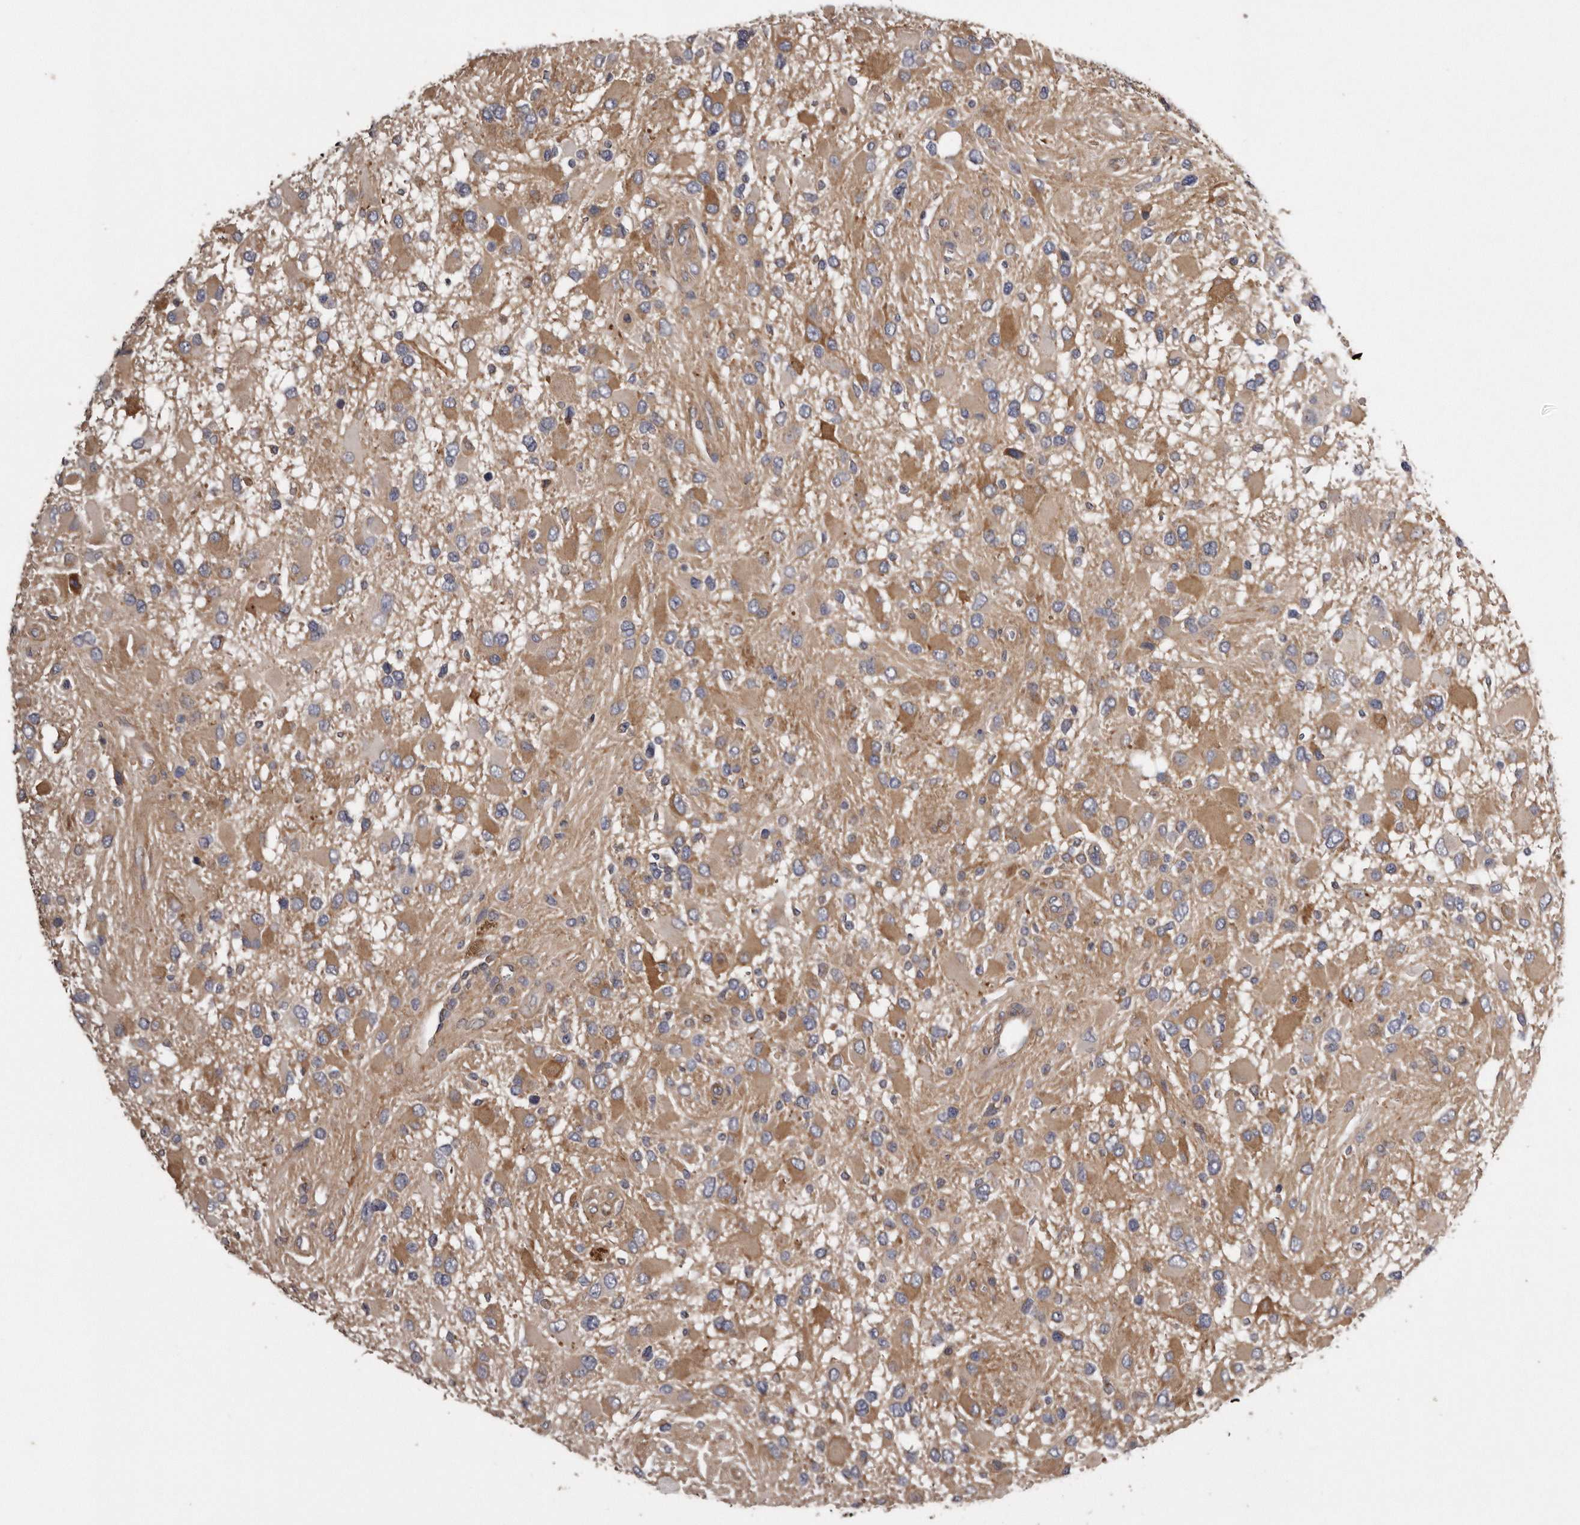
{"staining": {"intensity": "moderate", "quantity": ">75%", "location": "cytoplasmic/membranous"}, "tissue": "glioma", "cell_type": "Tumor cells", "image_type": "cancer", "snomed": [{"axis": "morphology", "description": "Glioma, malignant, High grade"}, {"axis": "topography", "description": "Brain"}], "caption": "This image displays immunohistochemistry staining of human glioma, with medium moderate cytoplasmic/membranous positivity in about >75% of tumor cells.", "gene": "ARMCX1", "patient": {"sex": "male", "age": 53}}